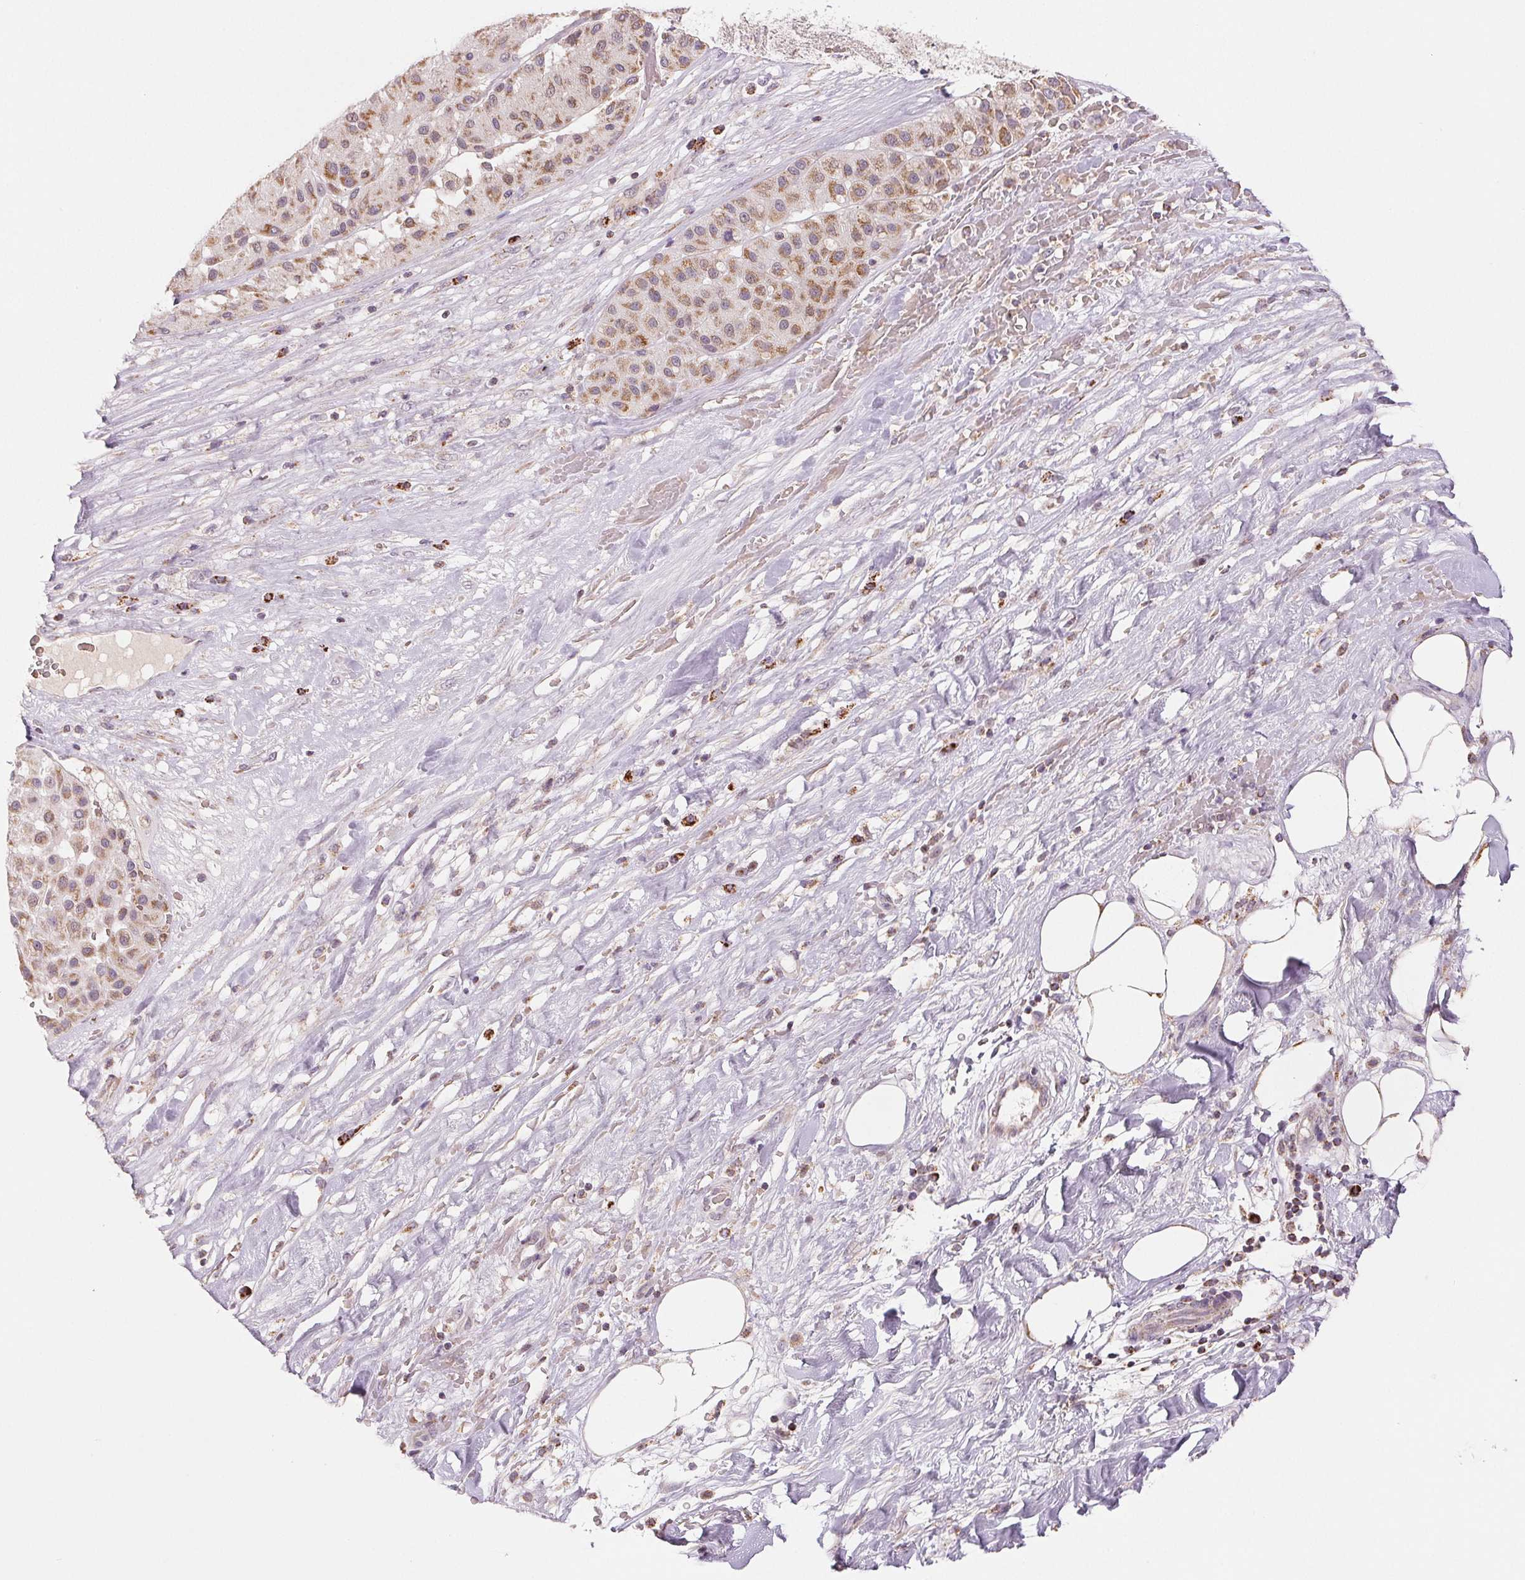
{"staining": {"intensity": "moderate", "quantity": "25%-75%", "location": "cytoplasmic/membranous"}, "tissue": "melanoma", "cell_type": "Tumor cells", "image_type": "cancer", "snomed": [{"axis": "morphology", "description": "Malignant melanoma, Metastatic site"}, {"axis": "topography", "description": "Smooth muscle"}], "caption": "This is an image of immunohistochemistry (IHC) staining of malignant melanoma (metastatic site), which shows moderate expression in the cytoplasmic/membranous of tumor cells.", "gene": "HINT2", "patient": {"sex": "male", "age": 41}}